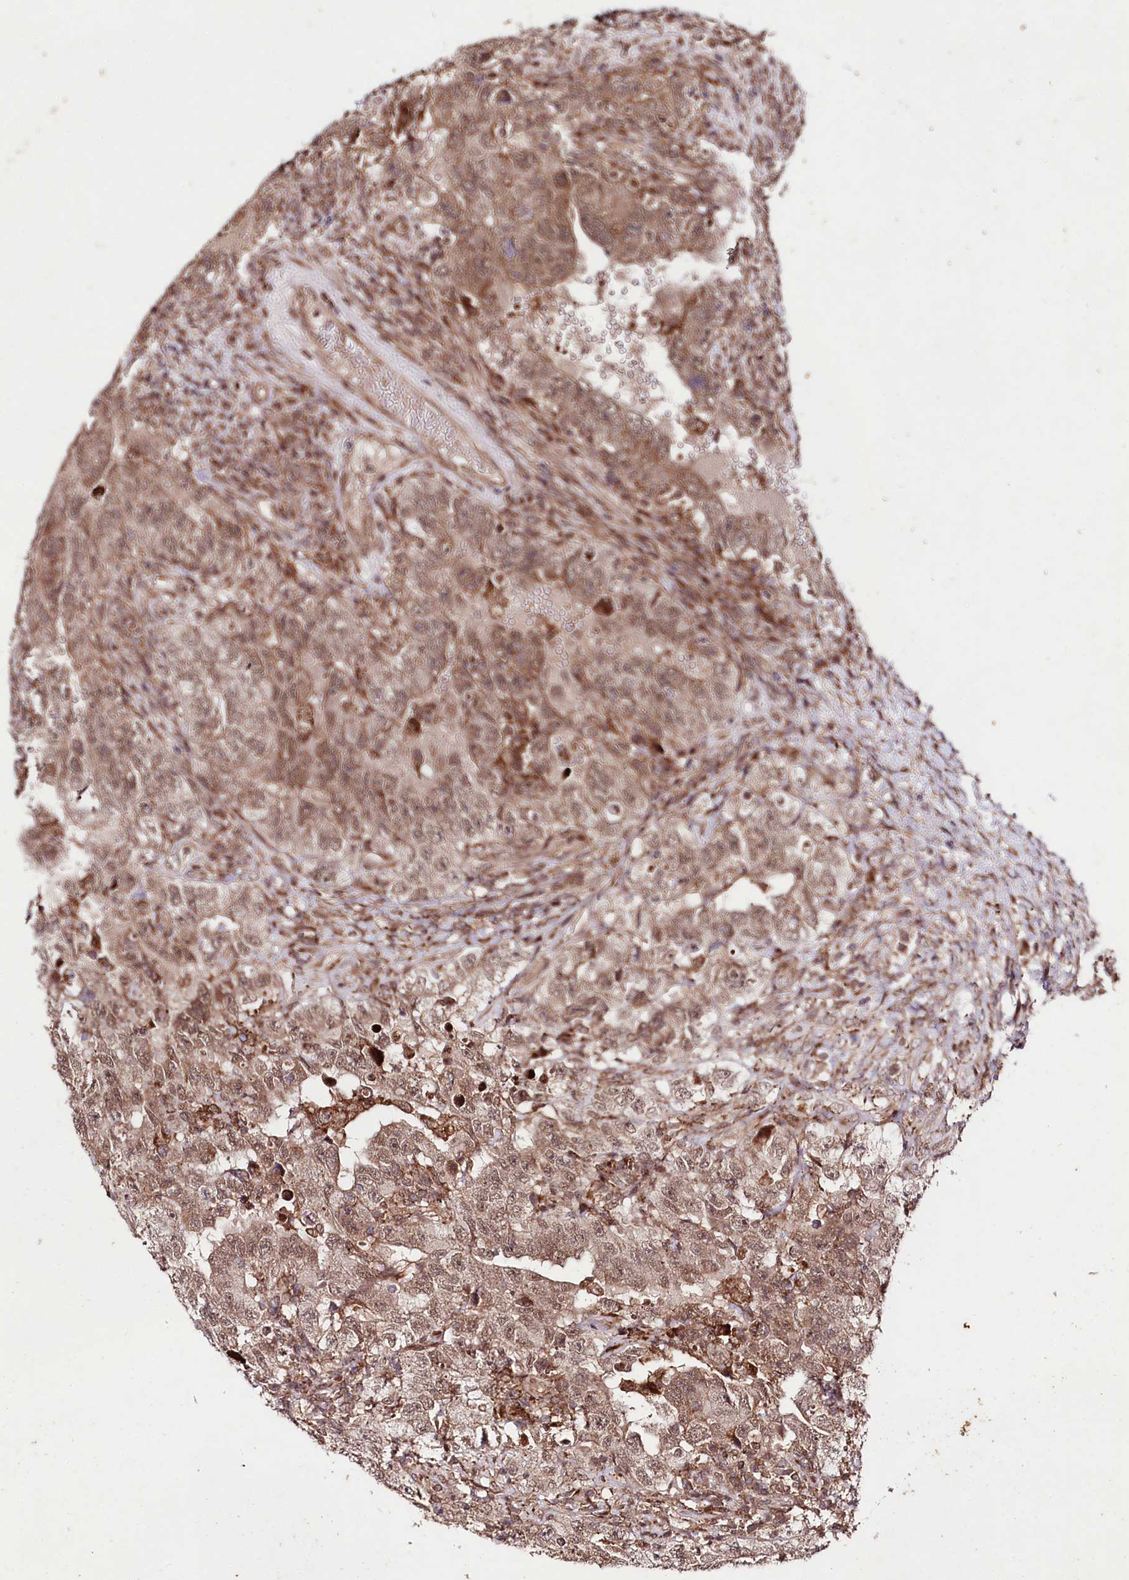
{"staining": {"intensity": "moderate", "quantity": ">75%", "location": "cytoplasmic/membranous,nuclear"}, "tissue": "testis cancer", "cell_type": "Tumor cells", "image_type": "cancer", "snomed": [{"axis": "morphology", "description": "Carcinoma, Embryonal, NOS"}, {"axis": "topography", "description": "Testis"}], "caption": "Testis embryonal carcinoma stained for a protein exhibits moderate cytoplasmic/membranous and nuclear positivity in tumor cells. The staining was performed using DAB (3,3'-diaminobenzidine), with brown indicating positive protein expression. Nuclei are stained blue with hematoxylin.", "gene": "PHLDB1", "patient": {"sex": "male", "age": 26}}